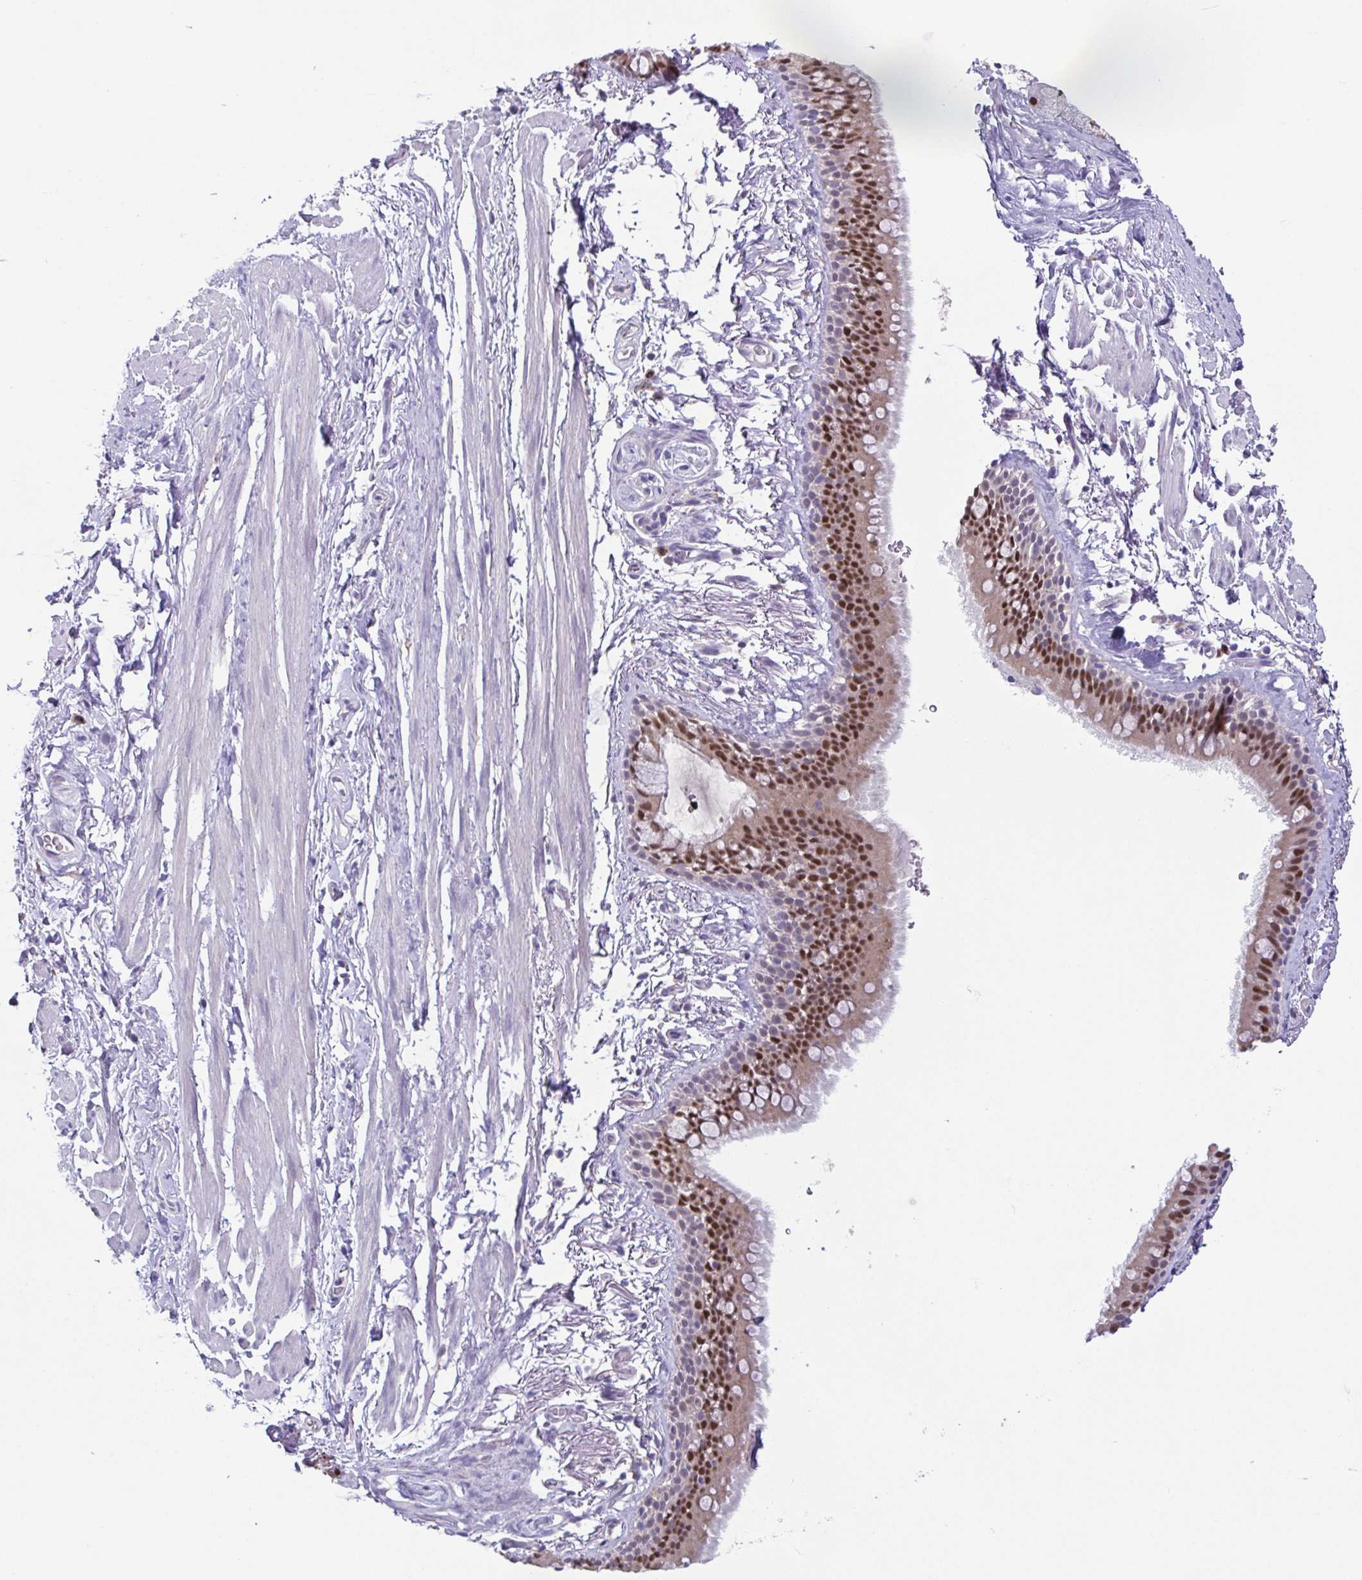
{"staining": {"intensity": "negative", "quantity": "none", "location": "none"}, "tissue": "adipose tissue", "cell_type": "Adipocytes", "image_type": "normal", "snomed": [{"axis": "morphology", "description": "Normal tissue, NOS"}, {"axis": "topography", "description": "Lymph node"}, {"axis": "topography", "description": "Cartilage tissue"}, {"axis": "topography", "description": "Bronchus"}], "caption": "Immunohistochemical staining of unremarkable human adipose tissue exhibits no significant staining in adipocytes. Nuclei are stained in blue.", "gene": "UBE2Q1", "patient": {"sex": "female", "age": 70}}